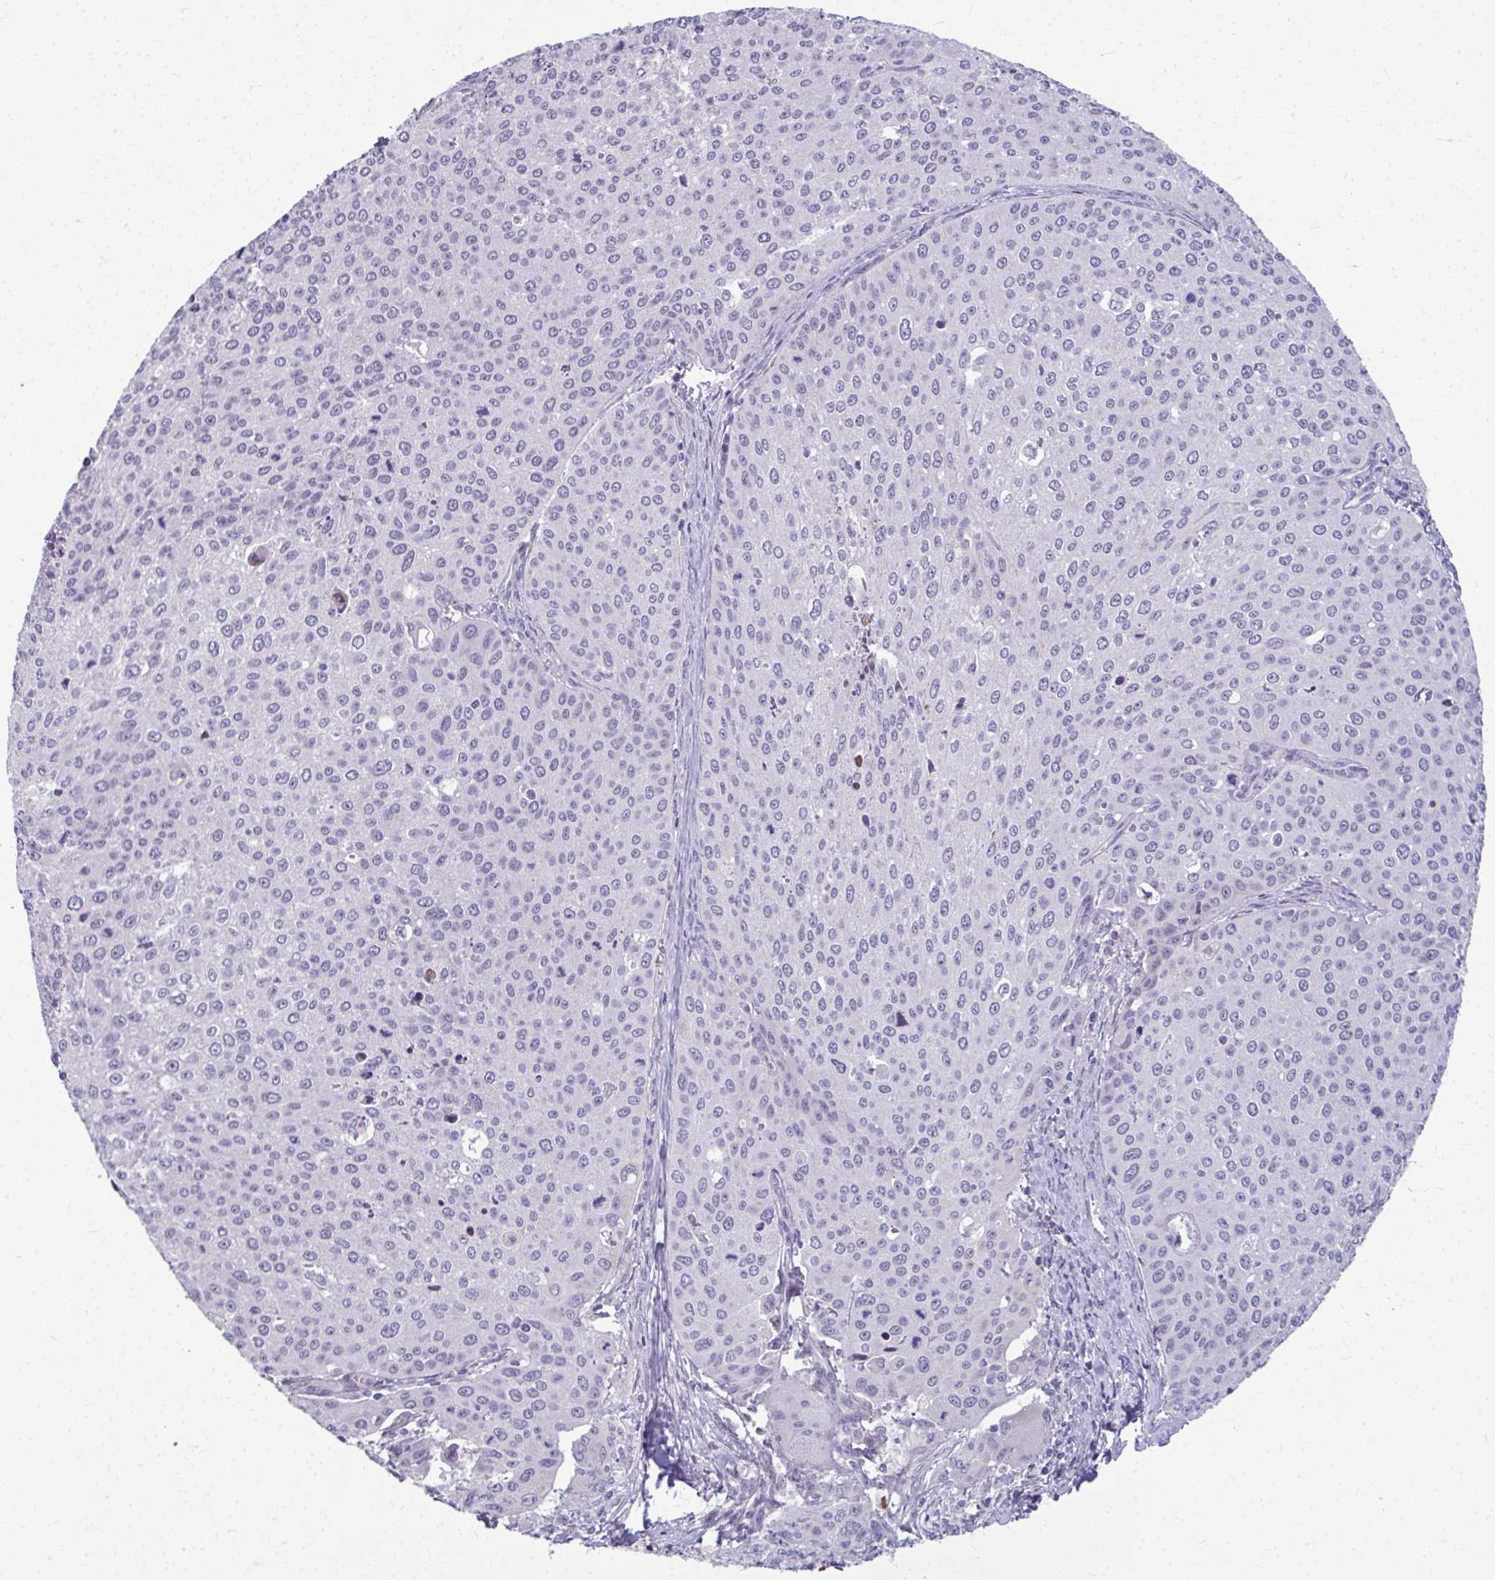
{"staining": {"intensity": "negative", "quantity": "none", "location": "none"}, "tissue": "cervical cancer", "cell_type": "Tumor cells", "image_type": "cancer", "snomed": [{"axis": "morphology", "description": "Squamous cell carcinoma, NOS"}, {"axis": "topography", "description": "Cervix"}], "caption": "The photomicrograph exhibits no staining of tumor cells in squamous cell carcinoma (cervical).", "gene": "ODF1", "patient": {"sex": "female", "age": 38}}